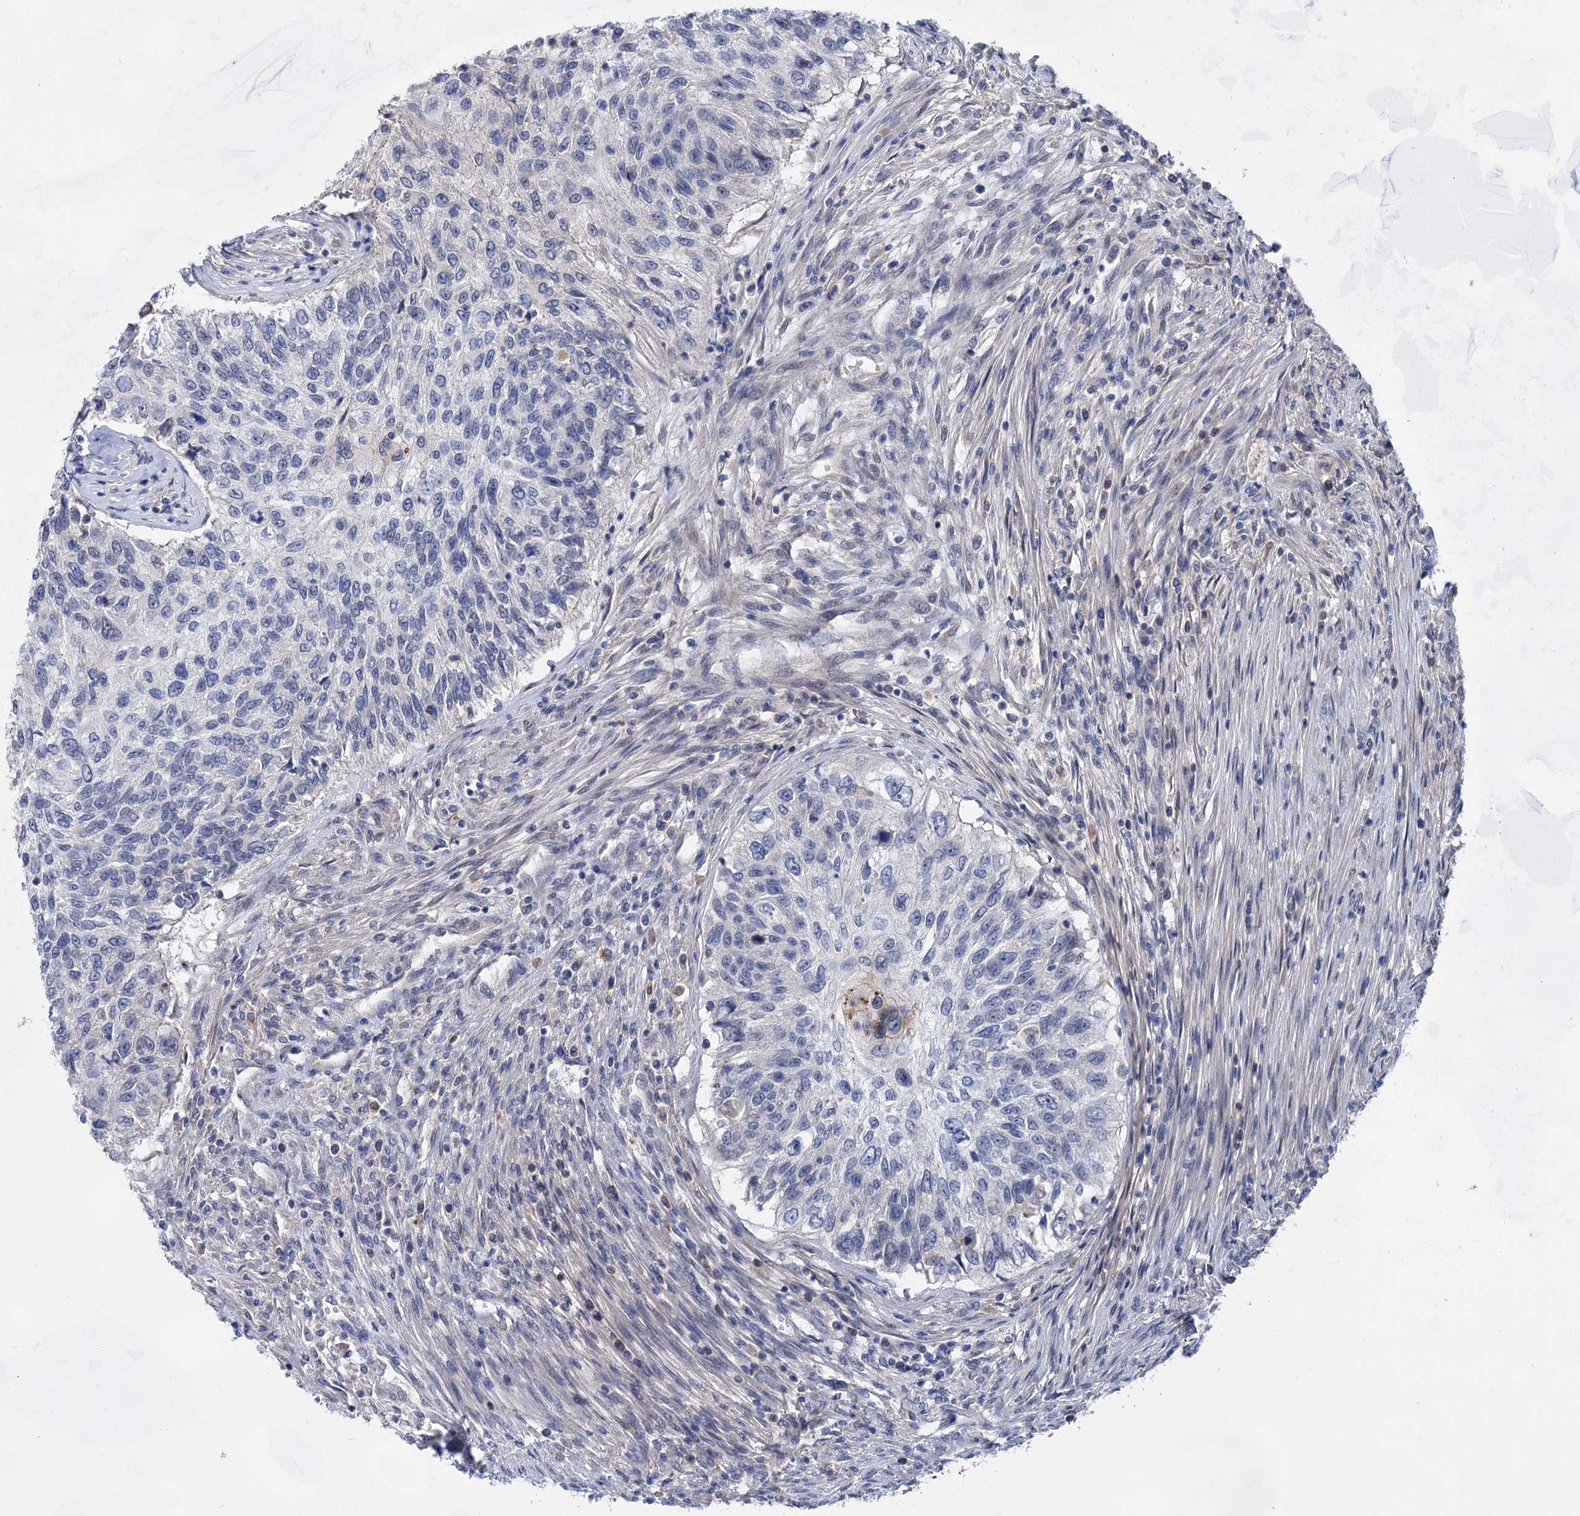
{"staining": {"intensity": "negative", "quantity": "none", "location": "none"}, "tissue": "urothelial cancer", "cell_type": "Tumor cells", "image_type": "cancer", "snomed": [{"axis": "morphology", "description": "Urothelial carcinoma, High grade"}, {"axis": "topography", "description": "Urinary bladder"}], "caption": "Protein analysis of high-grade urothelial carcinoma displays no significant staining in tumor cells.", "gene": "MORN3", "patient": {"sex": "female", "age": 60}}